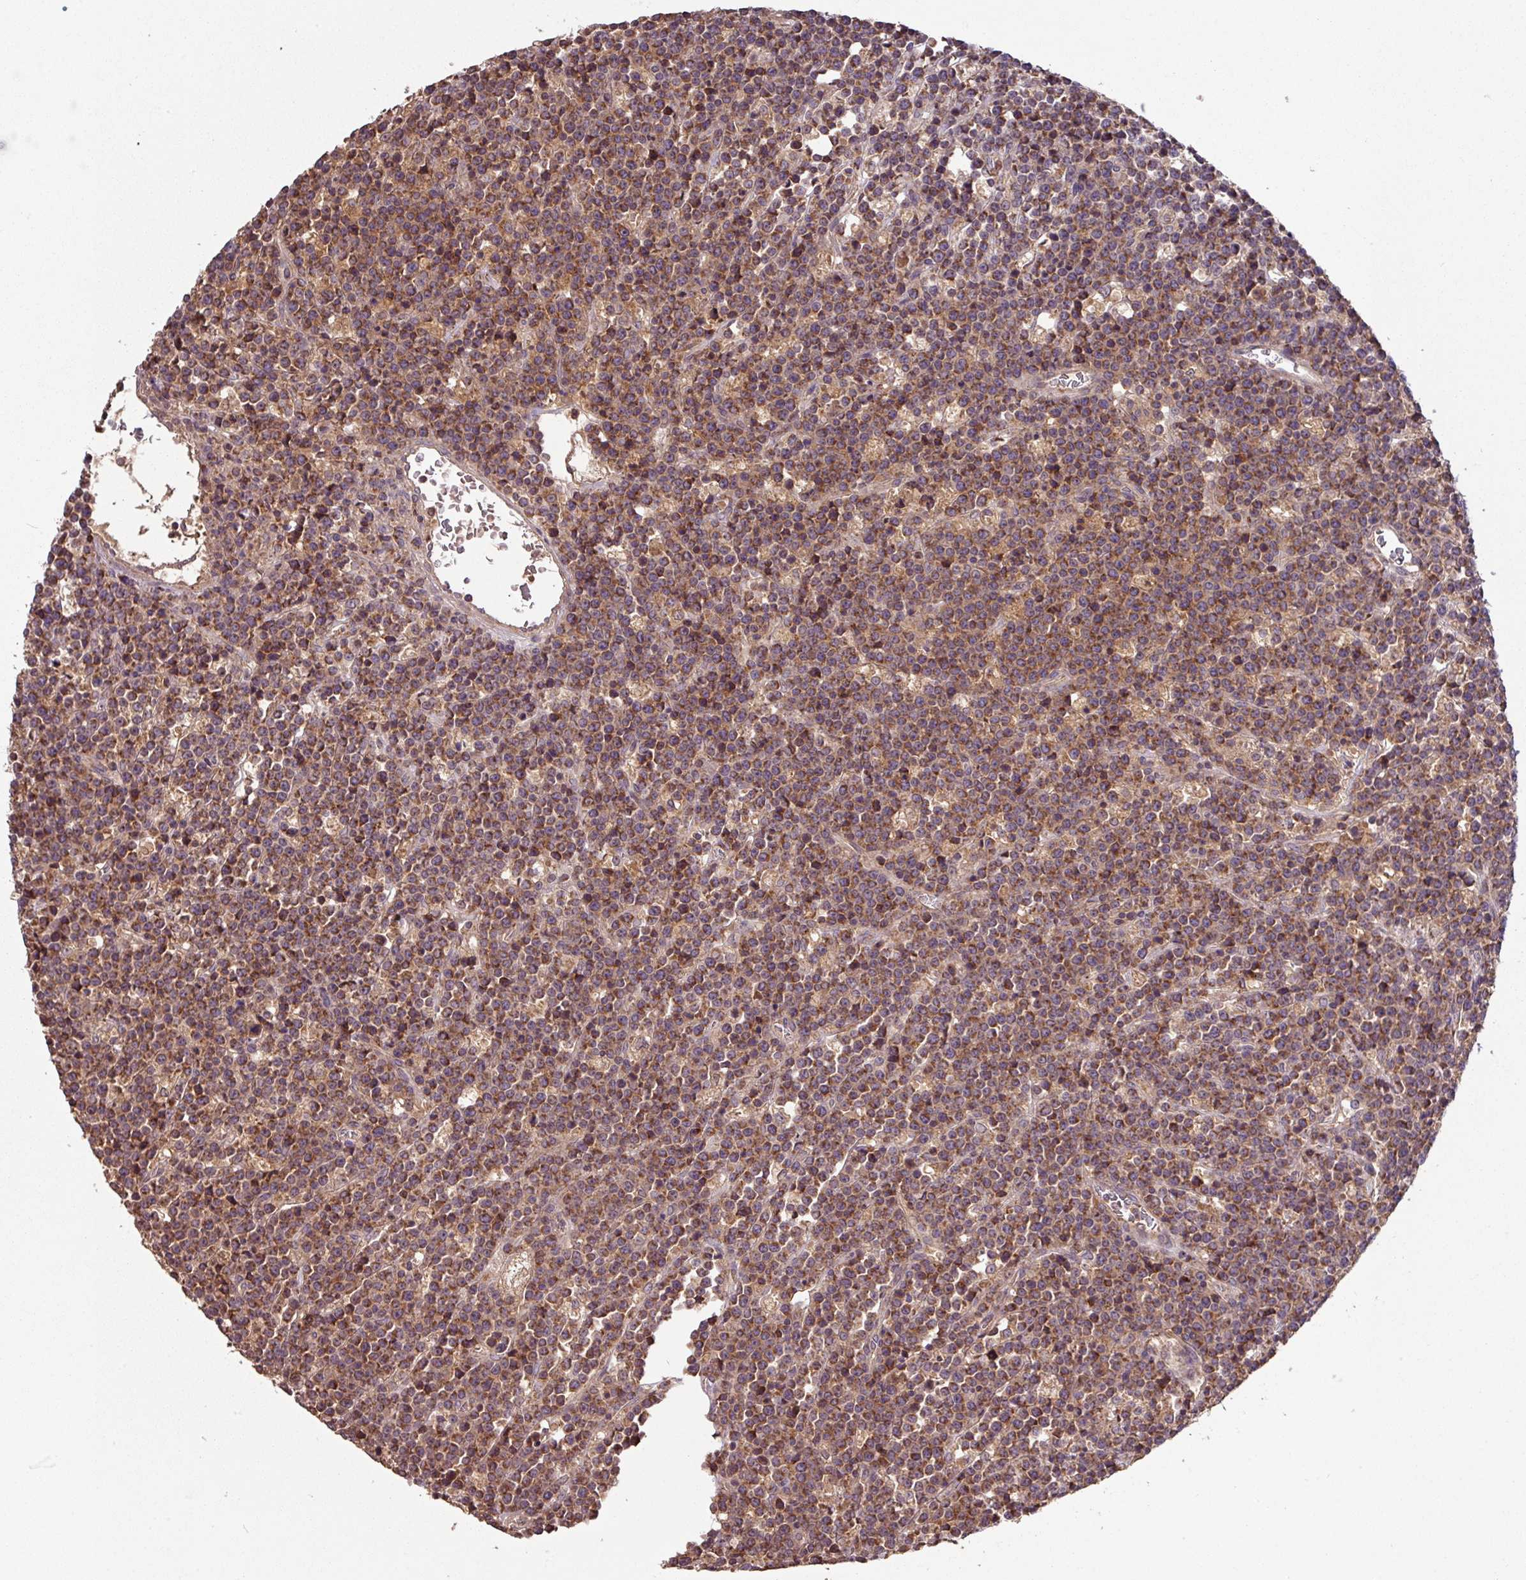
{"staining": {"intensity": "strong", "quantity": ">75%", "location": "cytoplasmic/membranous"}, "tissue": "lymphoma", "cell_type": "Tumor cells", "image_type": "cancer", "snomed": [{"axis": "morphology", "description": "Malignant lymphoma, non-Hodgkin's type, High grade"}, {"axis": "topography", "description": "Ovary"}], "caption": "Immunohistochemical staining of human lymphoma exhibits high levels of strong cytoplasmic/membranous expression in about >75% of tumor cells.", "gene": "MRRF", "patient": {"sex": "female", "age": 56}}